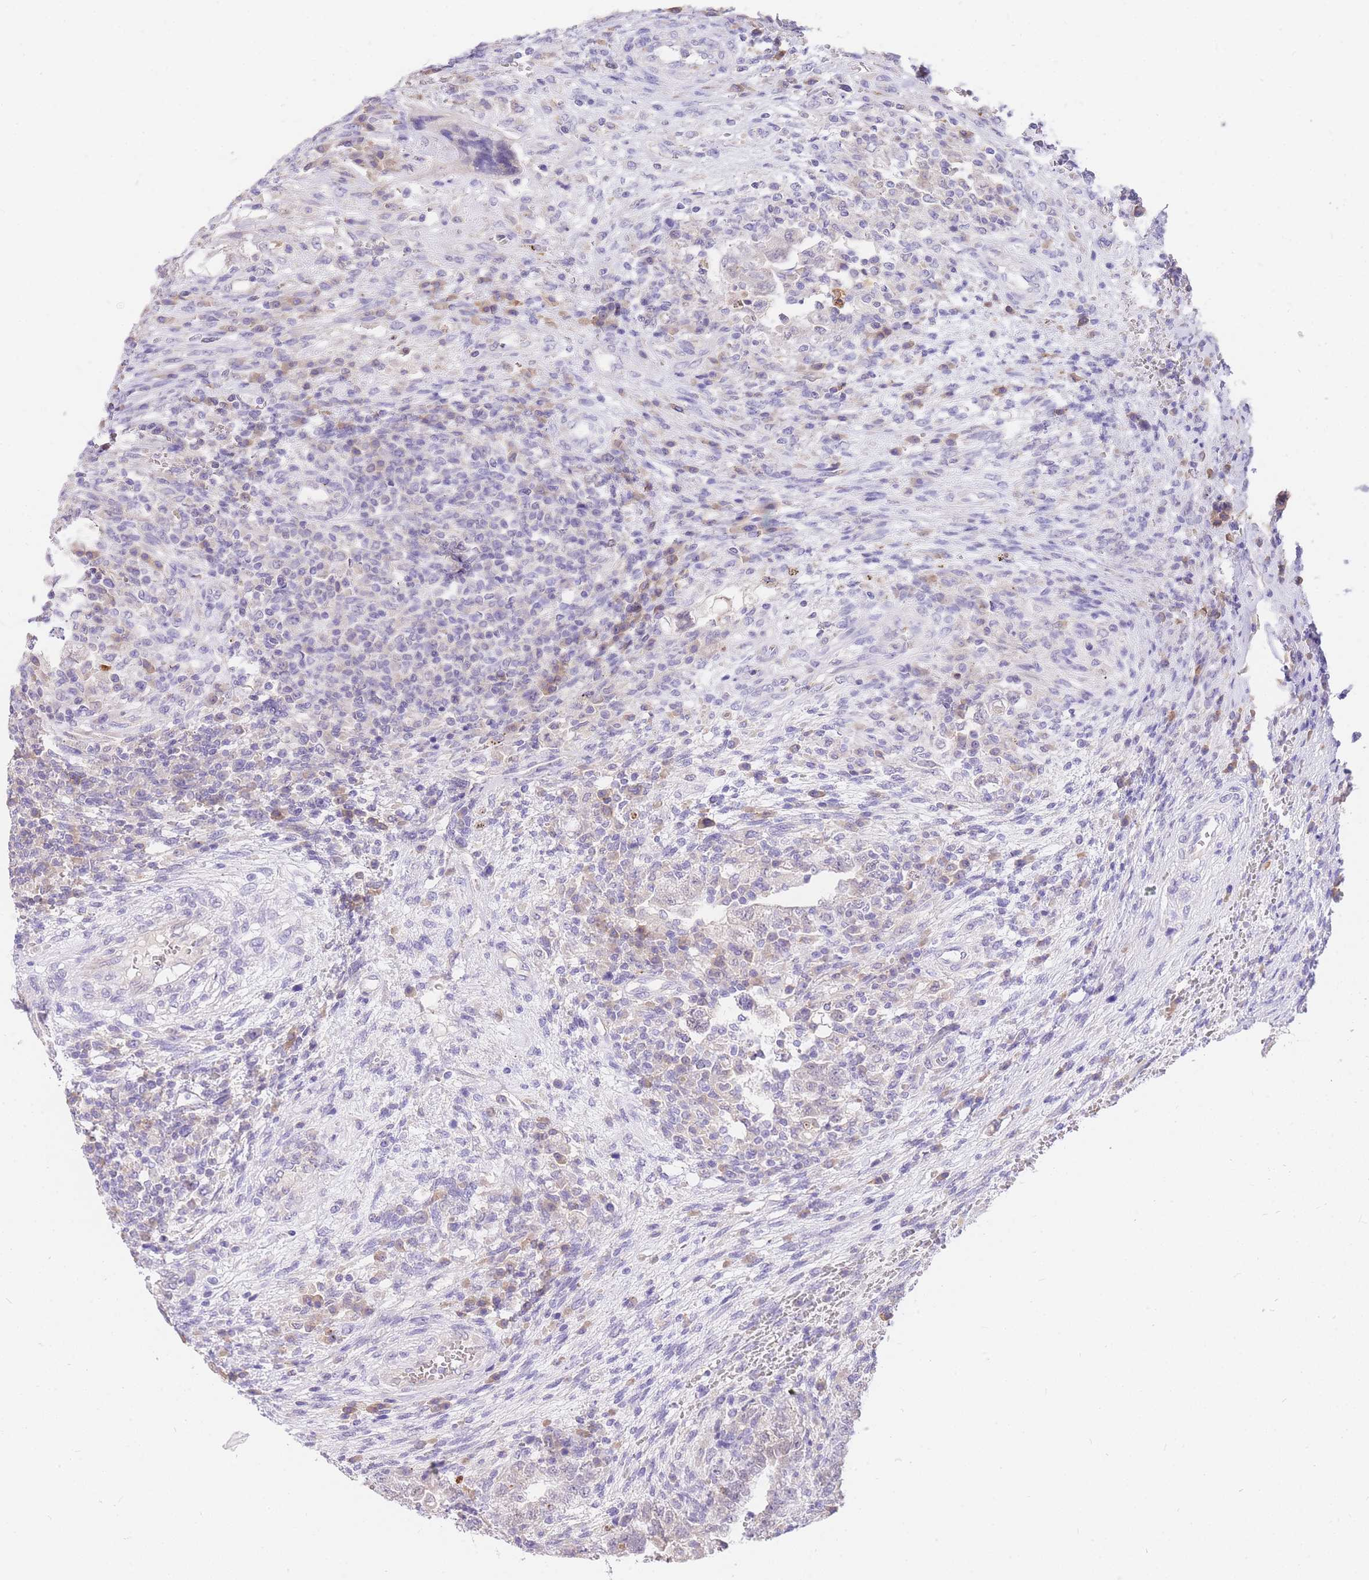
{"staining": {"intensity": "negative", "quantity": "none", "location": "none"}, "tissue": "testis cancer", "cell_type": "Tumor cells", "image_type": "cancer", "snomed": [{"axis": "morphology", "description": "Carcinoma, Embryonal, NOS"}, {"axis": "topography", "description": "Testis"}], "caption": "Immunohistochemical staining of human testis cancer displays no significant staining in tumor cells.", "gene": "C2orf88", "patient": {"sex": "male", "age": 26}}